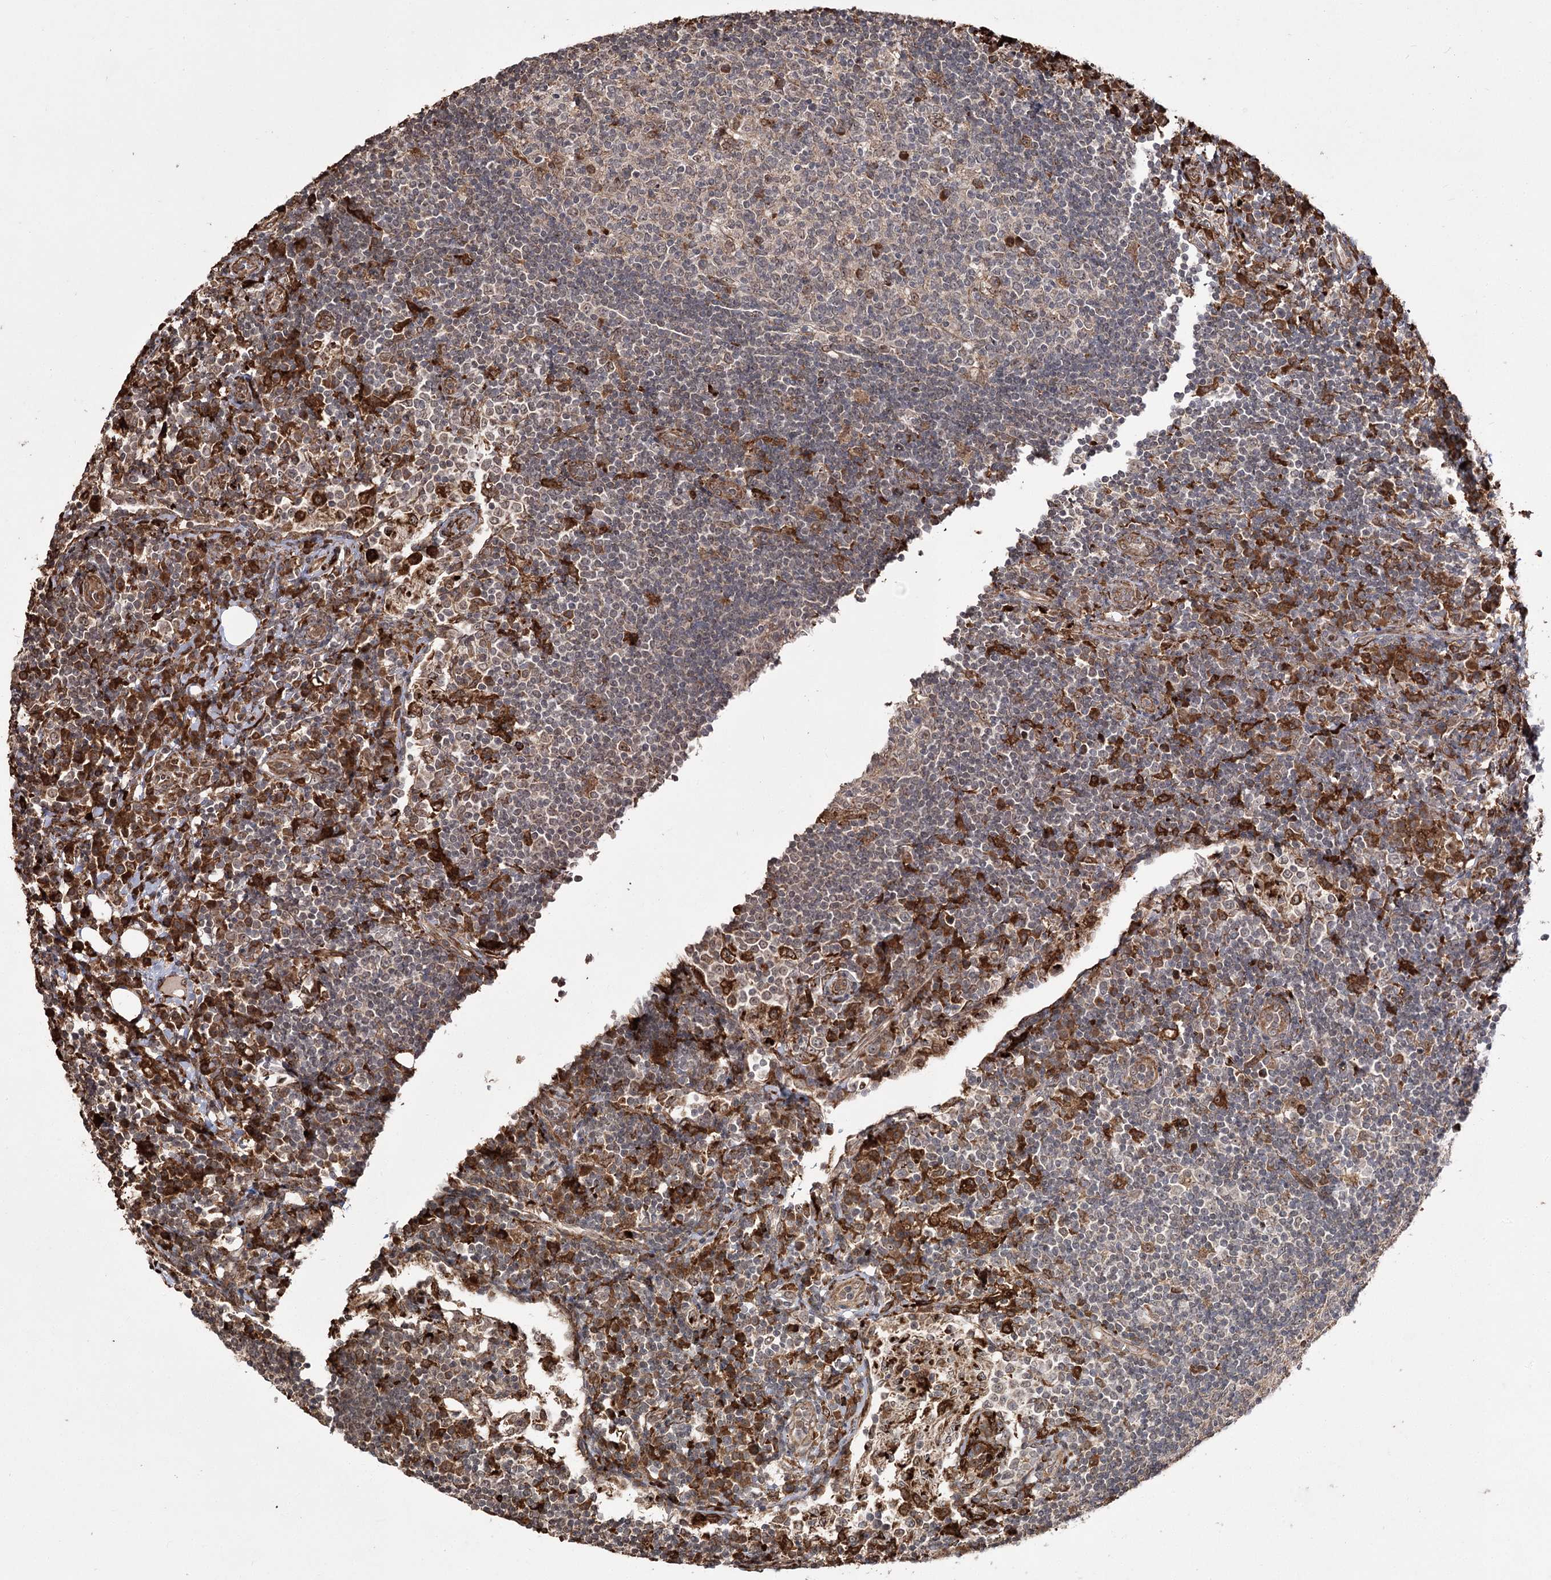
{"staining": {"intensity": "moderate", "quantity": "<25%", "location": "cytoplasmic/membranous"}, "tissue": "lymph node", "cell_type": "Germinal center cells", "image_type": "normal", "snomed": [{"axis": "morphology", "description": "Normal tissue, NOS"}, {"axis": "topography", "description": "Lymph node"}], "caption": "Germinal center cells exhibit low levels of moderate cytoplasmic/membranous positivity in about <25% of cells in unremarkable lymph node.", "gene": "FANCL", "patient": {"sex": "female", "age": 53}}